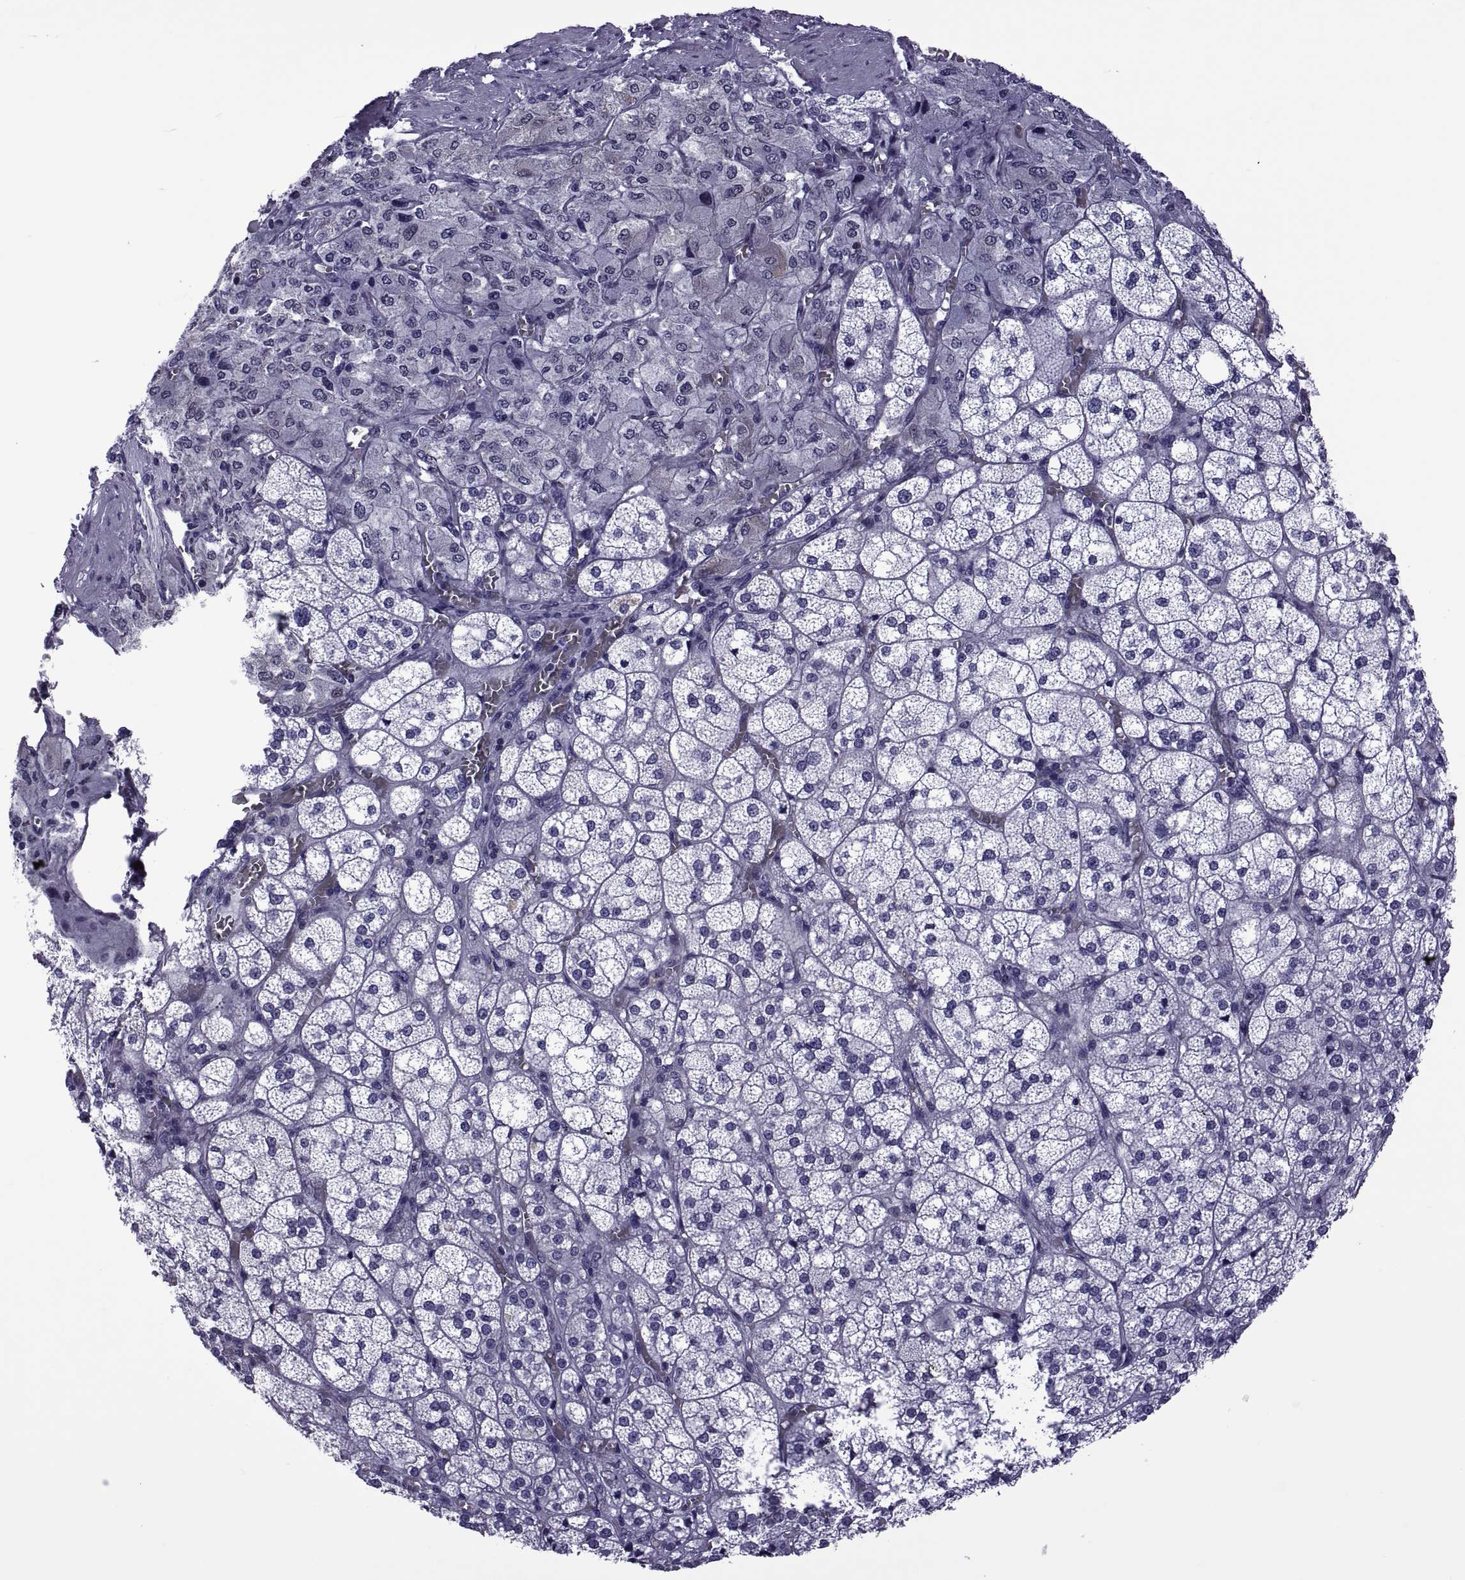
{"staining": {"intensity": "negative", "quantity": "none", "location": "none"}, "tissue": "adrenal gland", "cell_type": "Glandular cells", "image_type": "normal", "snomed": [{"axis": "morphology", "description": "Normal tissue, NOS"}, {"axis": "topography", "description": "Adrenal gland"}], "caption": "Protein analysis of unremarkable adrenal gland exhibits no significant expression in glandular cells.", "gene": "LCN9", "patient": {"sex": "female", "age": 60}}